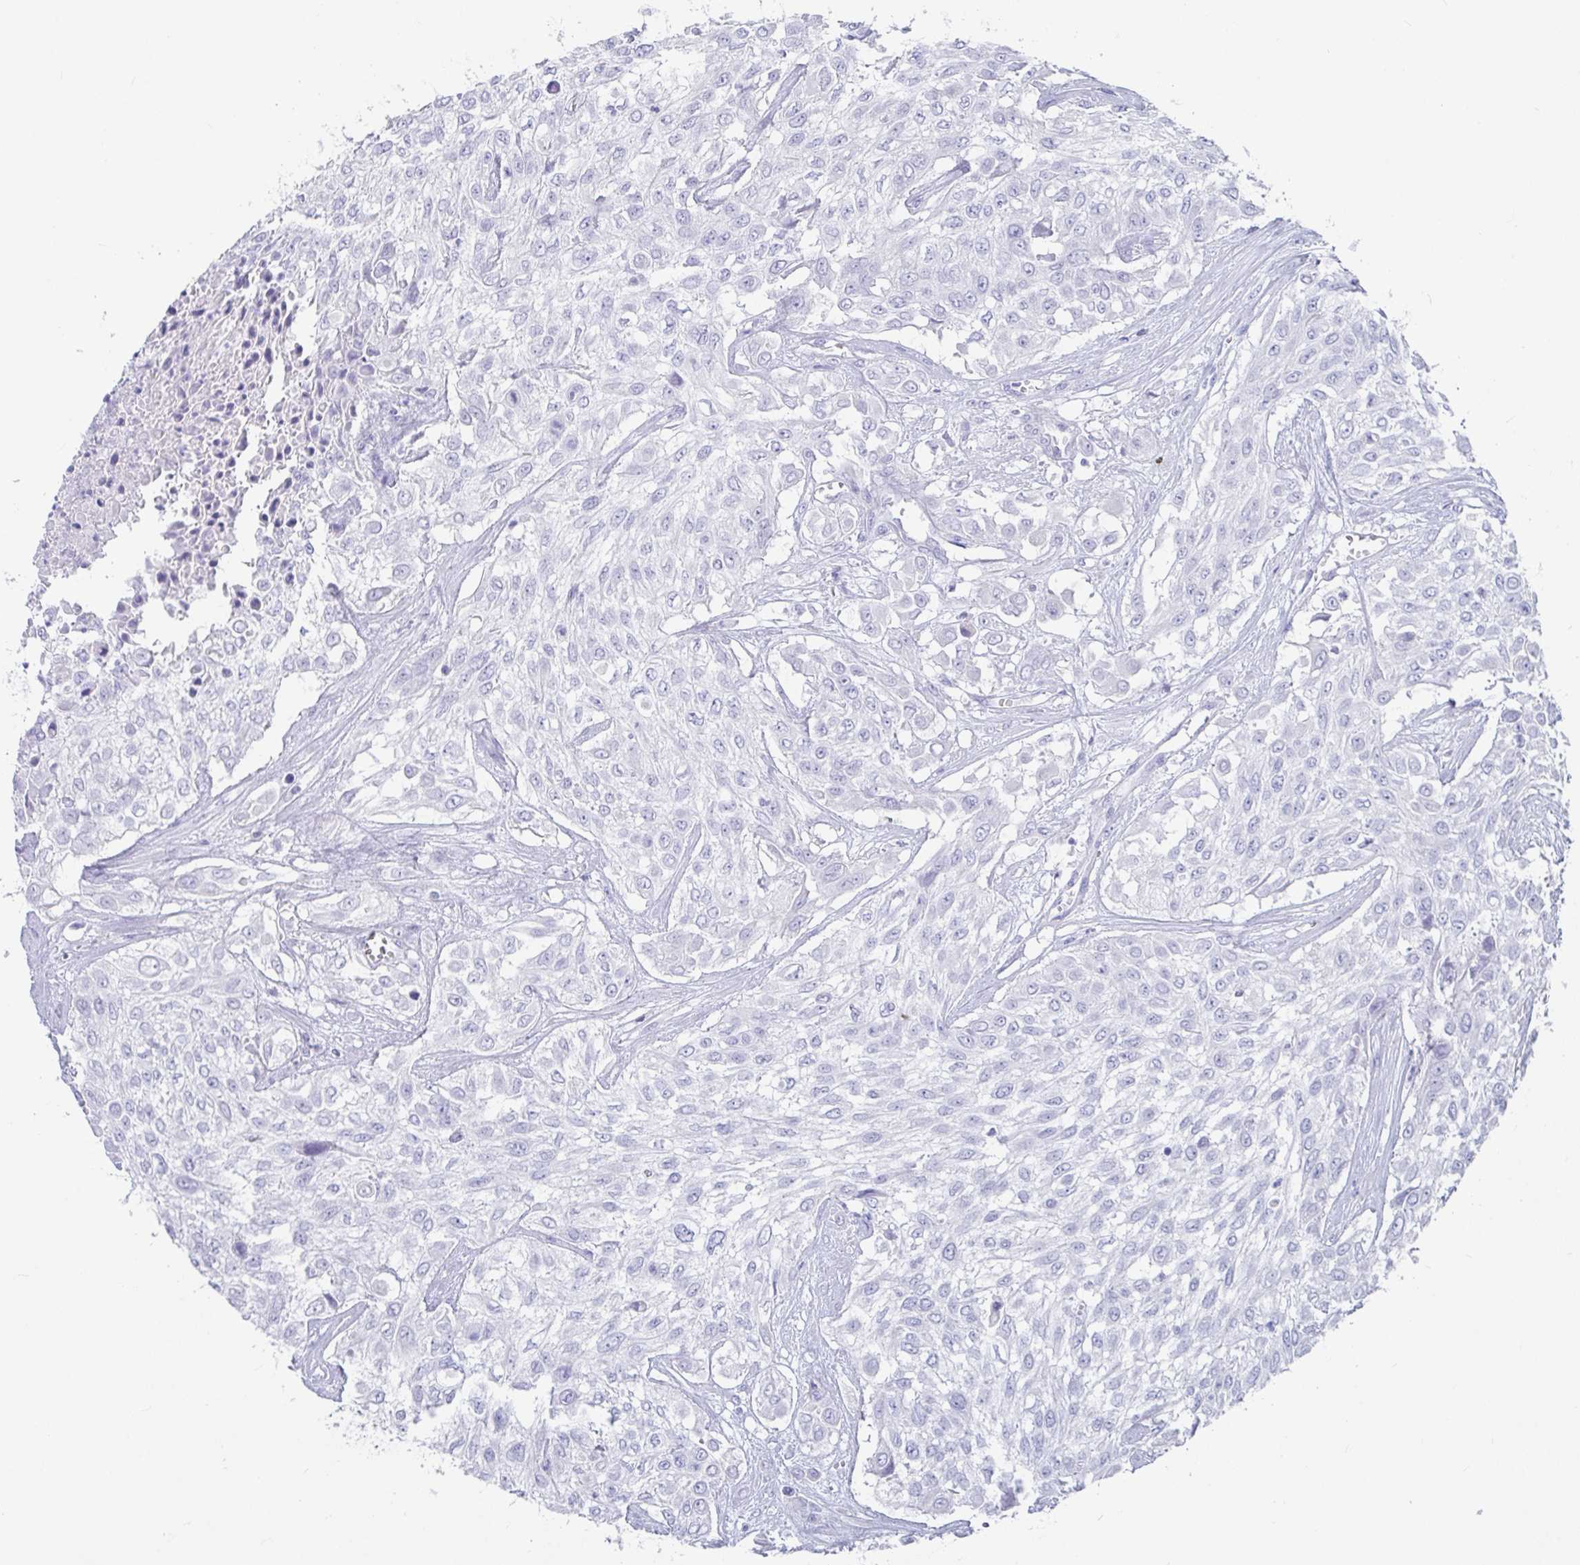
{"staining": {"intensity": "negative", "quantity": "none", "location": "none"}, "tissue": "urothelial cancer", "cell_type": "Tumor cells", "image_type": "cancer", "snomed": [{"axis": "morphology", "description": "Urothelial carcinoma, High grade"}, {"axis": "topography", "description": "Urinary bladder"}], "caption": "Photomicrograph shows no protein expression in tumor cells of high-grade urothelial carcinoma tissue.", "gene": "PLA2G1B", "patient": {"sex": "male", "age": 57}}